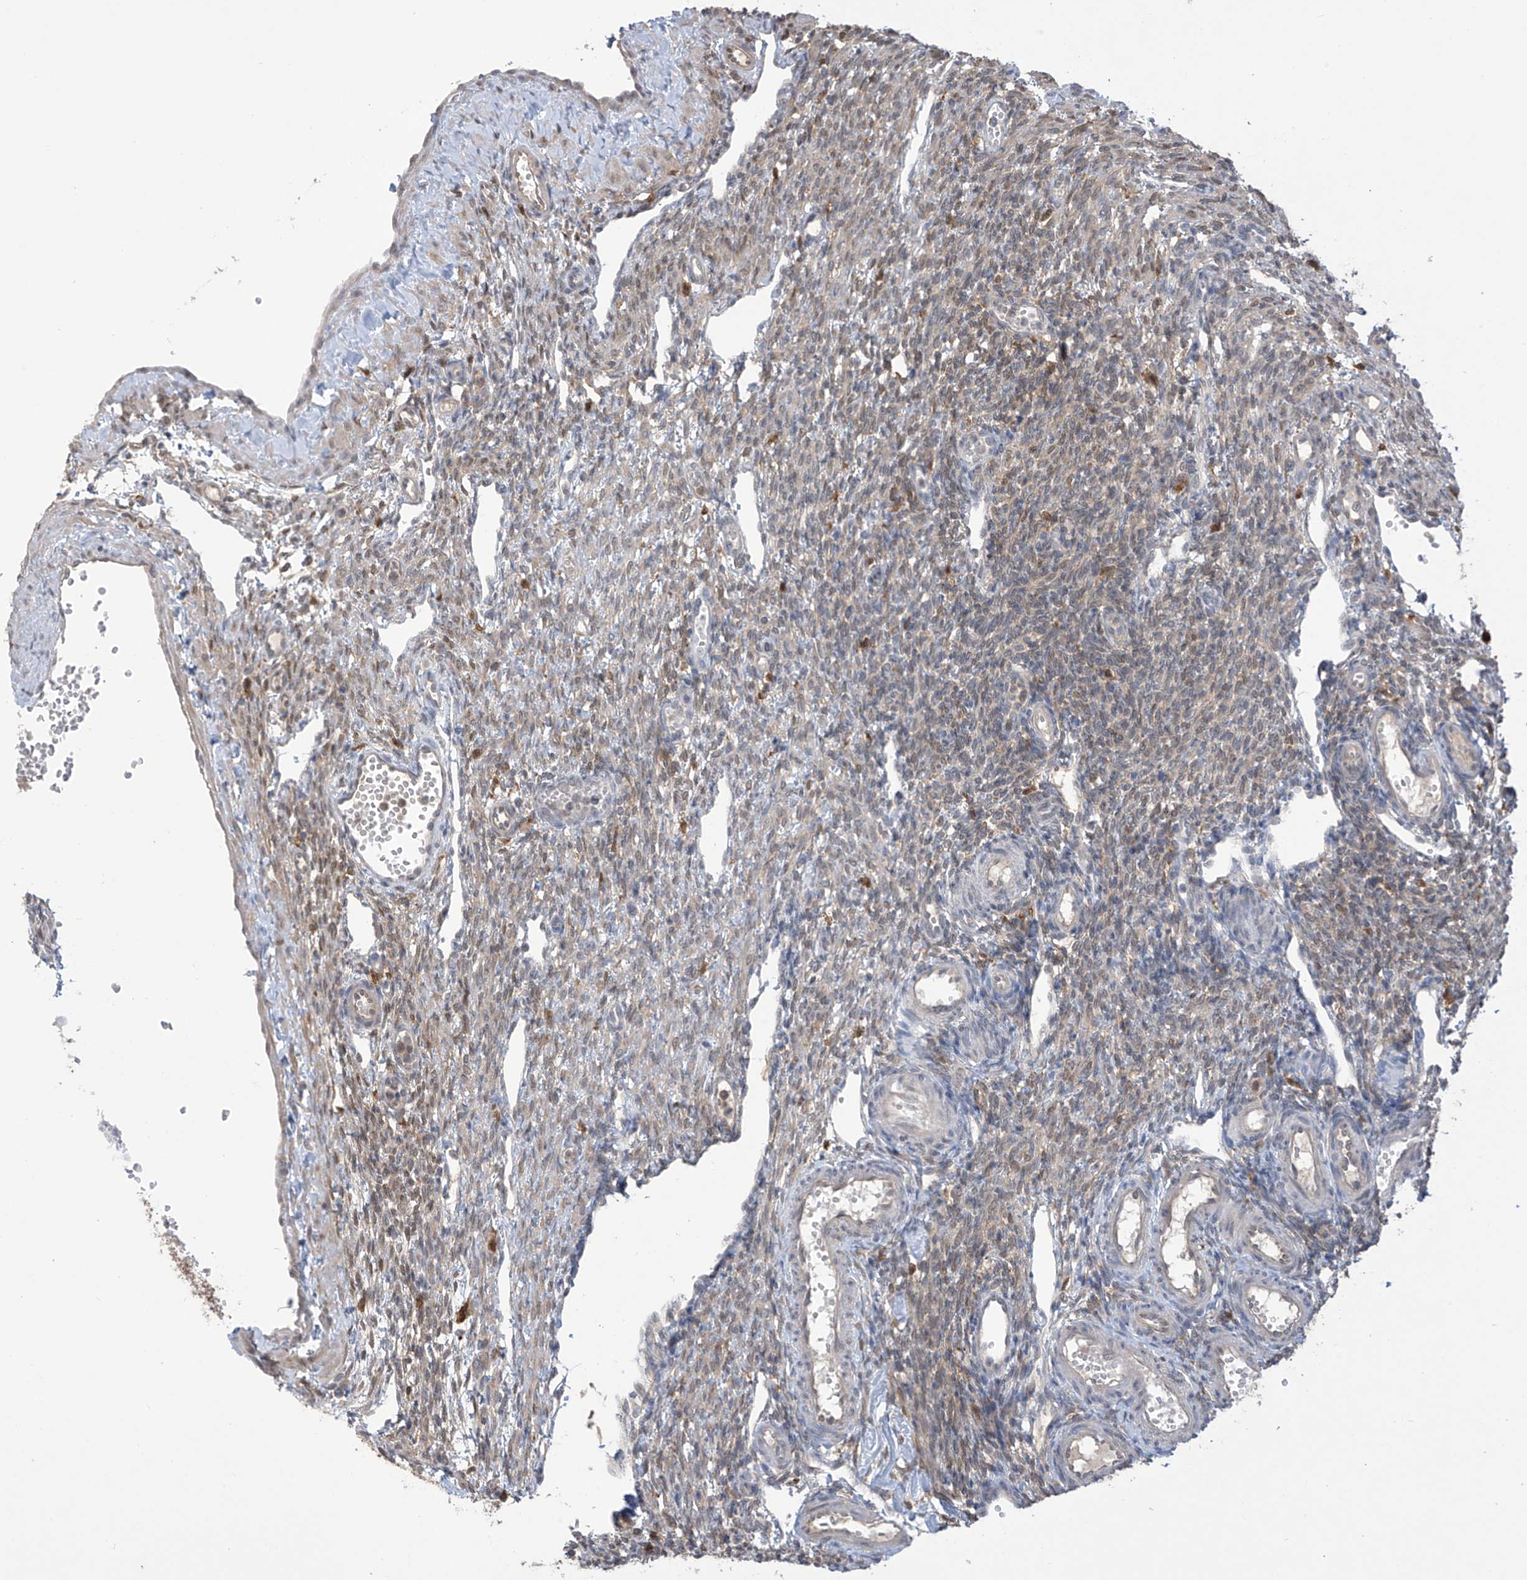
{"staining": {"intensity": "moderate", "quantity": "25%-75%", "location": "cytoplasmic/membranous,nuclear"}, "tissue": "ovary", "cell_type": "Ovarian stroma cells", "image_type": "normal", "snomed": [{"axis": "morphology", "description": "Normal tissue, NOS"}, {"axis": "morphology", "description": "Cyst, NOS"}, {"axis": "topography", "description": "Ovary"}], "caption": "Ovary stained with DAB IHC displays medium levels of moderate cytoplasmic/membranous,nuclear expression in about 25%-75% of ovarian stroma cells. (brown staining indicates protein expression, while blue staining denotes nuclei).", "gene": "IDH1", "patient": {"sex": "female", "age": 33}}